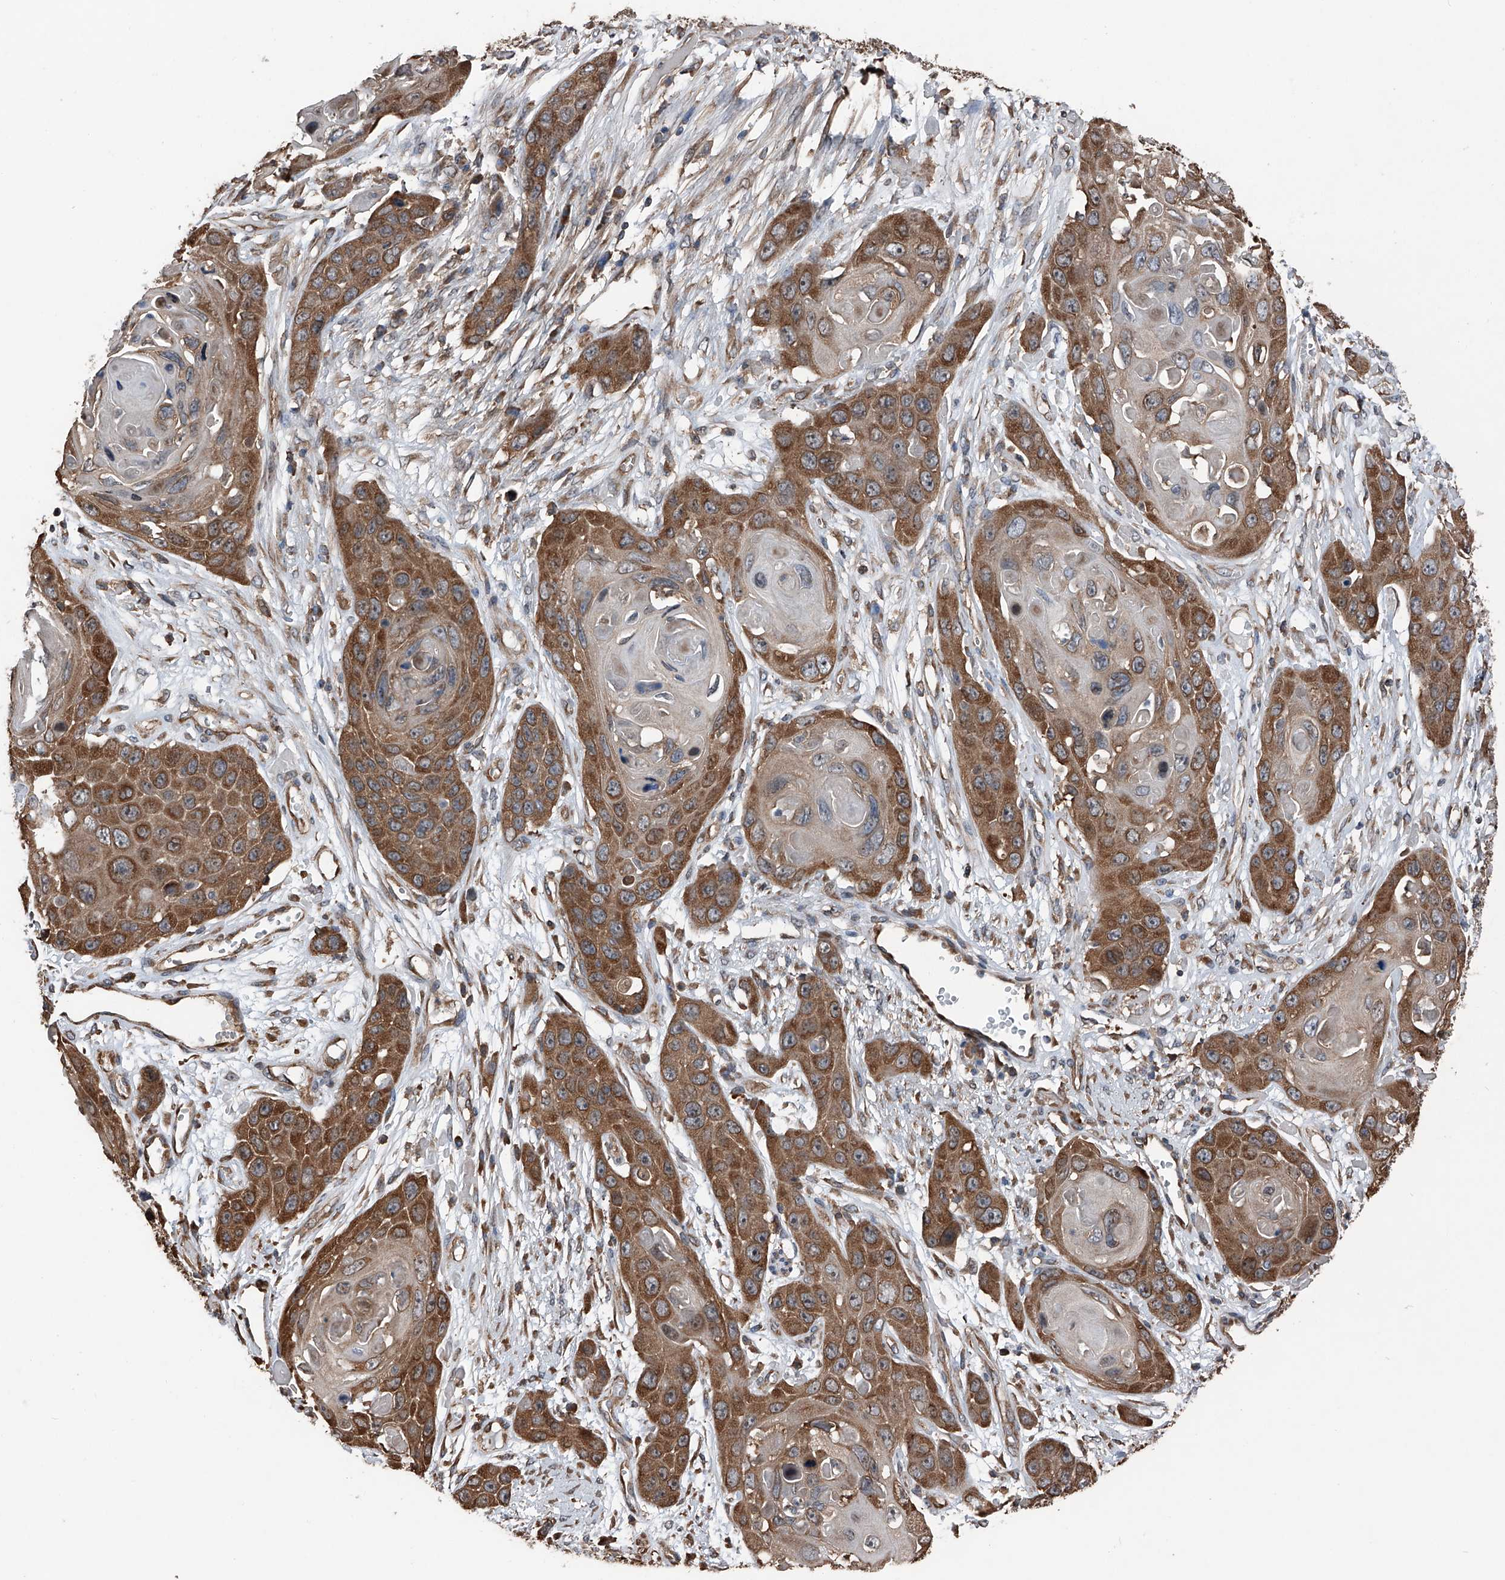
{"staining": {"intensity": "strong", "quantity": "25%-75%", "location": "cytoplasmic/membranous"}, "tissue": "skin cancer", "cell_type": "Tumor cells", "image_type": "cancer", "snomed": [{"axis": "morphology", "description": "Squamous cell carcinoma, NOS"}, {"axis": "topography", "description": "Skin"}], "caption": "Human squamous cell carcinoma (skin) stained with a protein marker reveals strong staining in tumor cells.", "gene": "KCNJ2", "patient": {"sex": "male", "age": 55}}